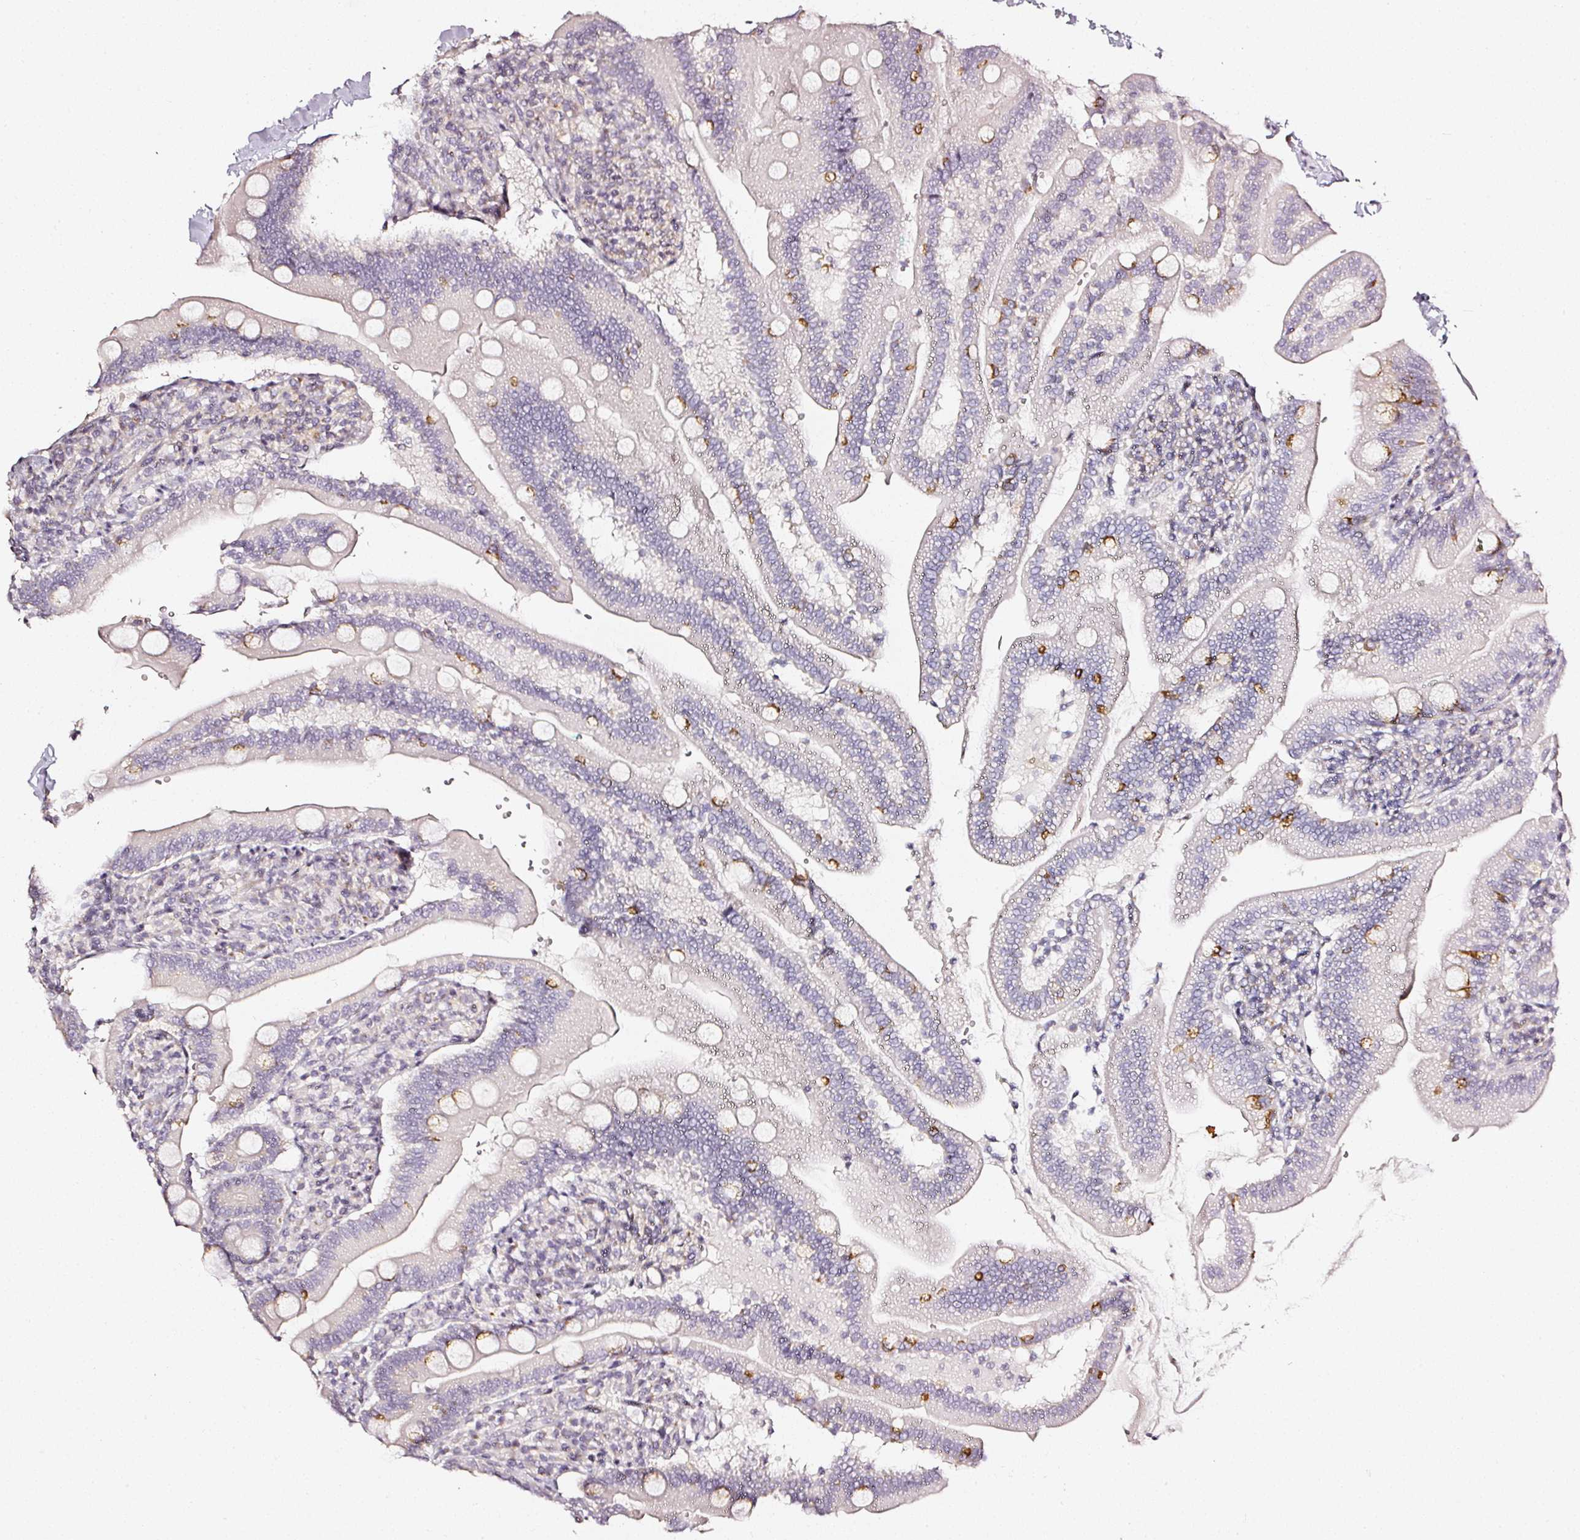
{"staining": {"intensity": "moderate", "quantity": "<25%", "location": "cytoplasmic/membranous"}, "tissue": "duodenum", "cell_type": "Glandular cells", "image_type": "normal", "snomed": [{"axis": "morphology", "description": "Normal tissue, NOS"}, {"axis": "topography", "description": "Duodenum"}], "caption": "Immunohistochemistry (IHC) (DAB (3,3'-diaminobenzidine)) staining of normal duodenum displays moderate cytoplasmic/membranous protein positivity in approximately <25% of glandular cells. Using DAB (brown) and hematoxylin (blue) stains, captured at high magnification using brightfield microscopy.", "gene": "NTRK1", "patient": {"sex": "female", "age": 67}}